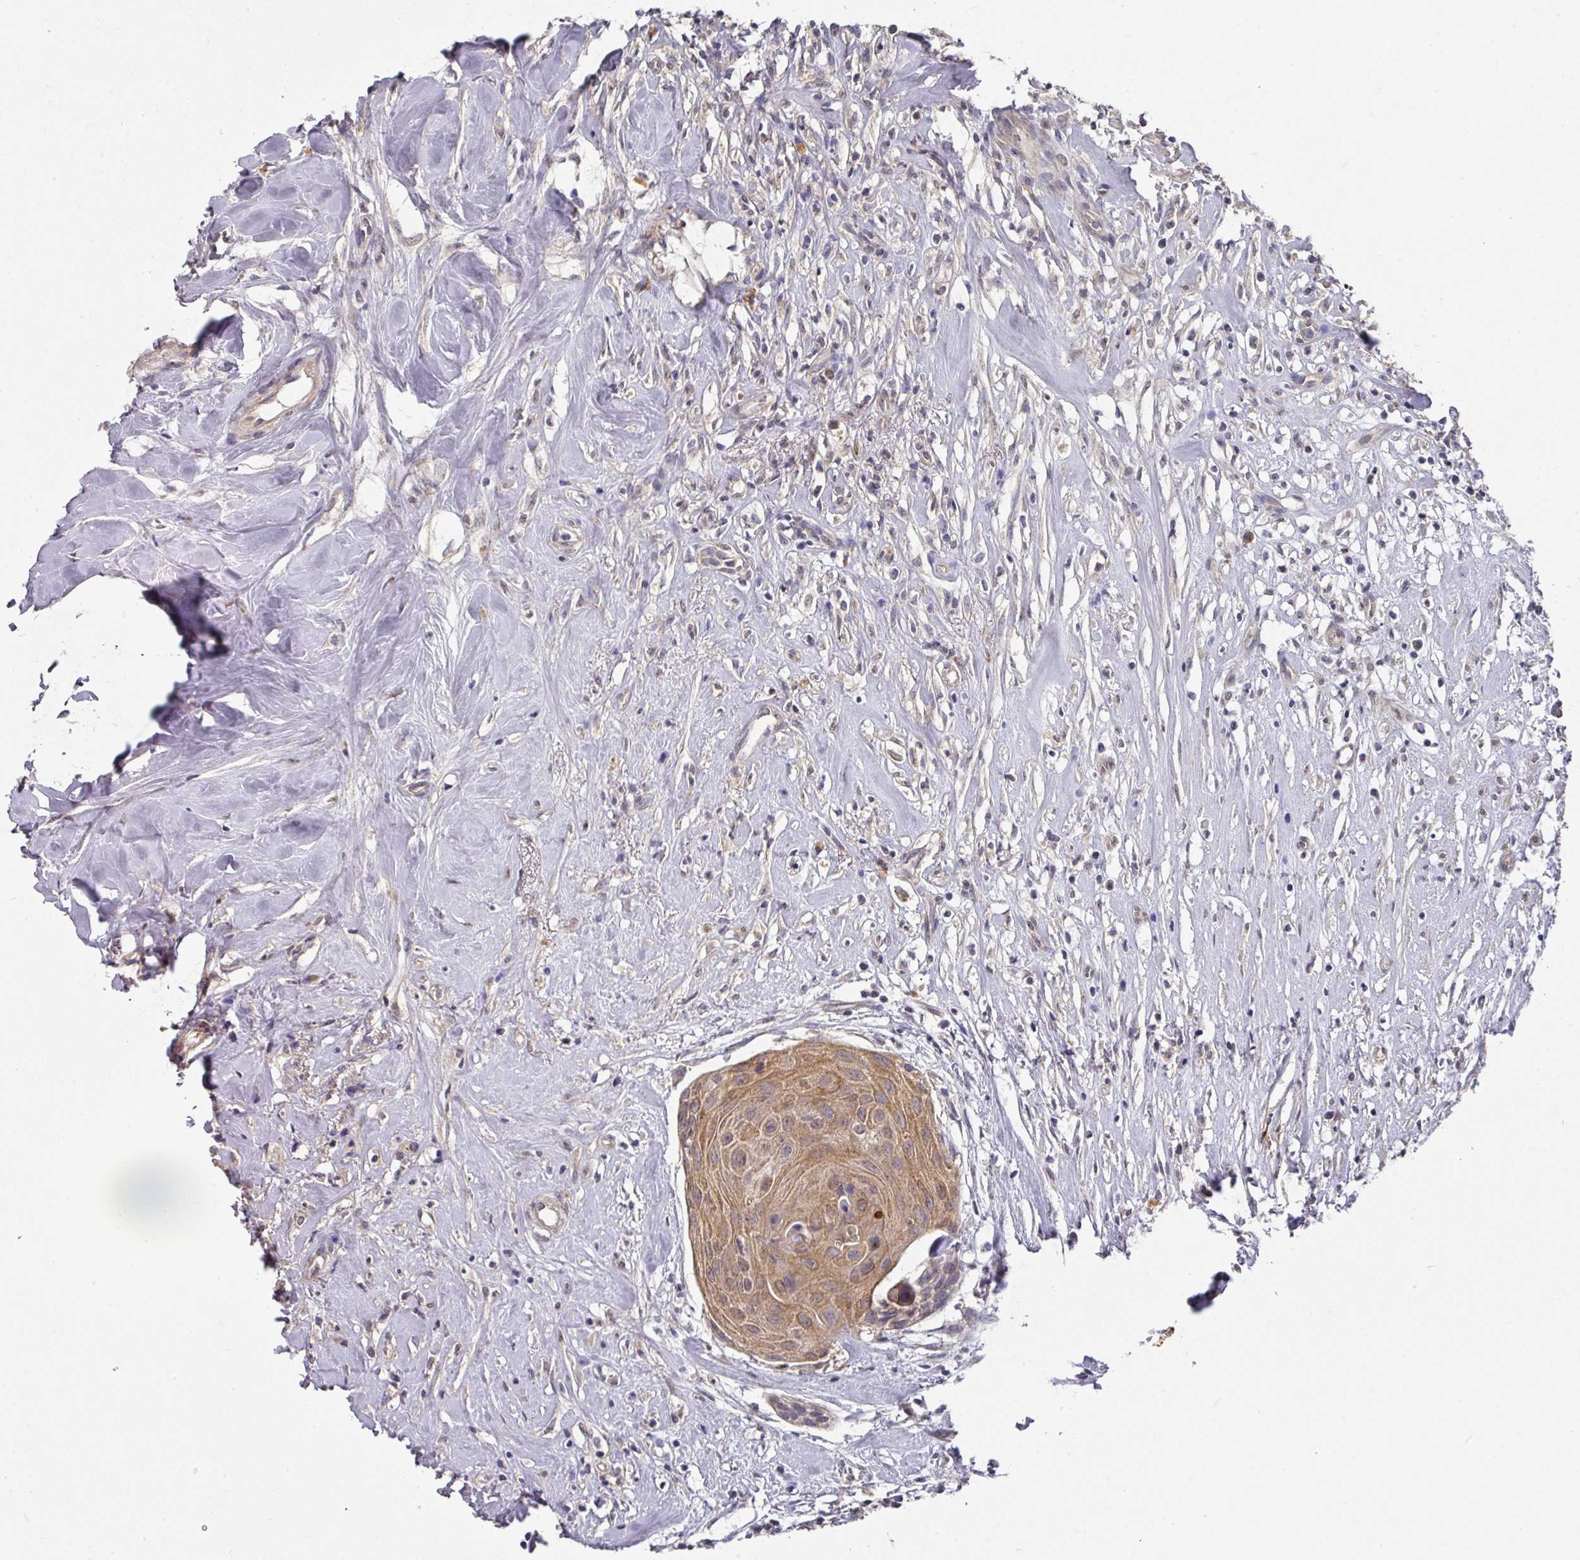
{"staining": {"intensity": "moderate", "quantity": ">75%", "location": "cytoplasmic/membranous"}, "tissue": "head and neck cancer", "cell_type": "Tumor cells", "image_type": "cancer", "snomed": [{"axis": "morphology", "description": "Adenocarcinoma, NOS"}, {"axis": "topography", "description": "Subcutis"}, {"axis": "topography", "description": "Head-Neck"}], "caption": "A high-resolution photomicrograph shows immunohistochemistry staining of adenocarcinoma (head and neck), which shows moderate cytoplasmic/membranous positivity in approximately >75% of tumor cells. (IHC, brightfield microscopy, high magnification).", "gene": "EXTL3", "patient": {"sex": "female", "age": 73}}